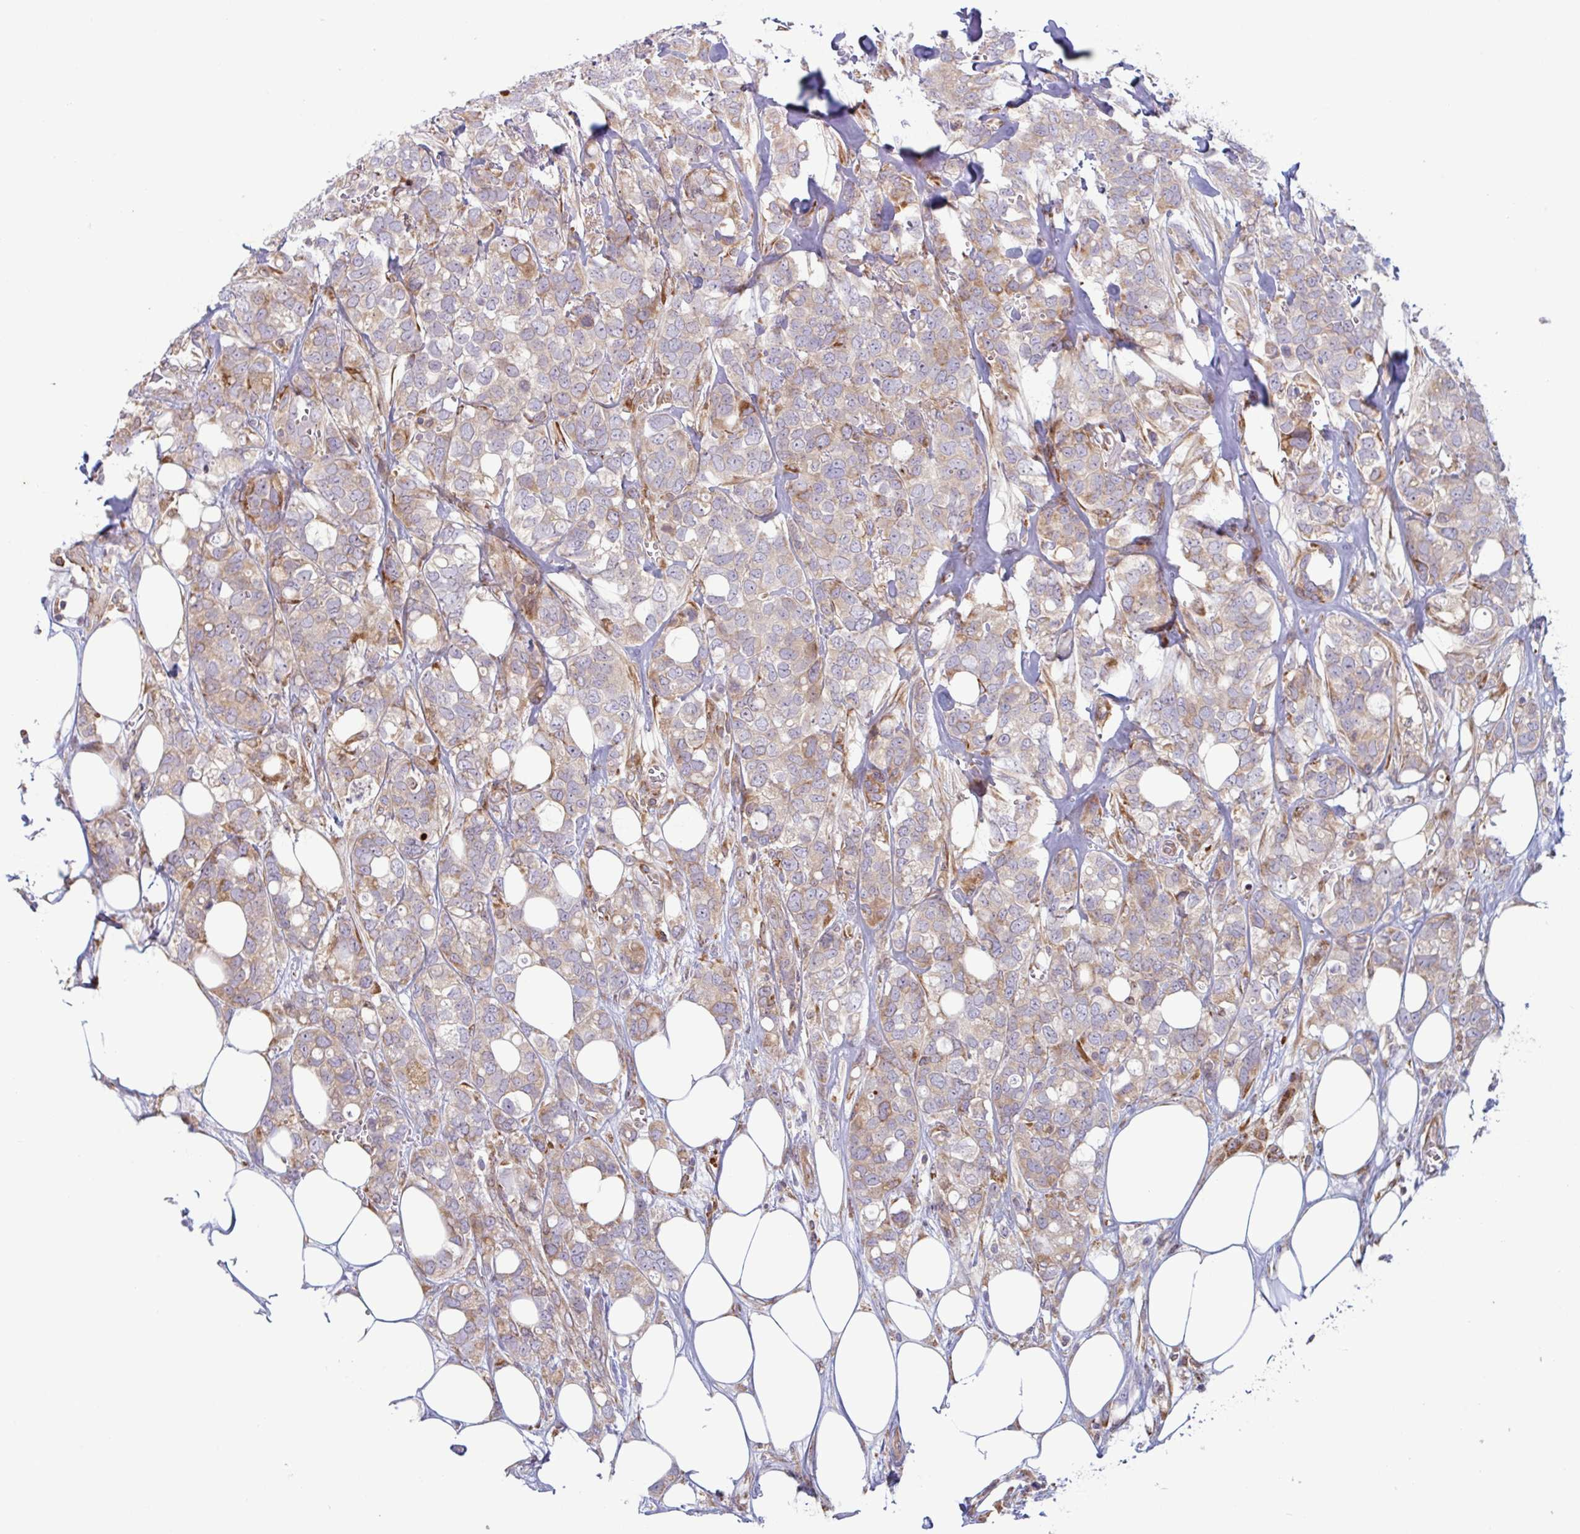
{"staining": {"intensity": "moderate", "quantity": "25%-75%", "location": "cytoplasmic/membranous"}, "tissue": "breast cancer", "cell_type": "Tumor cells", "image_type": "cancer", "snomed": [{"axis": "morphology", "description": "Lobular carcinoma"}, {"axis": "topography", "description": "Breast"}], "caption": "Tumor cells display moderate cytoplasmic/membranous staining in about 25%-75% of cells in breast cancer (lobular carcinoma).", "gene": "RIT1", "patient": {"sex": "female", "age": 91}}